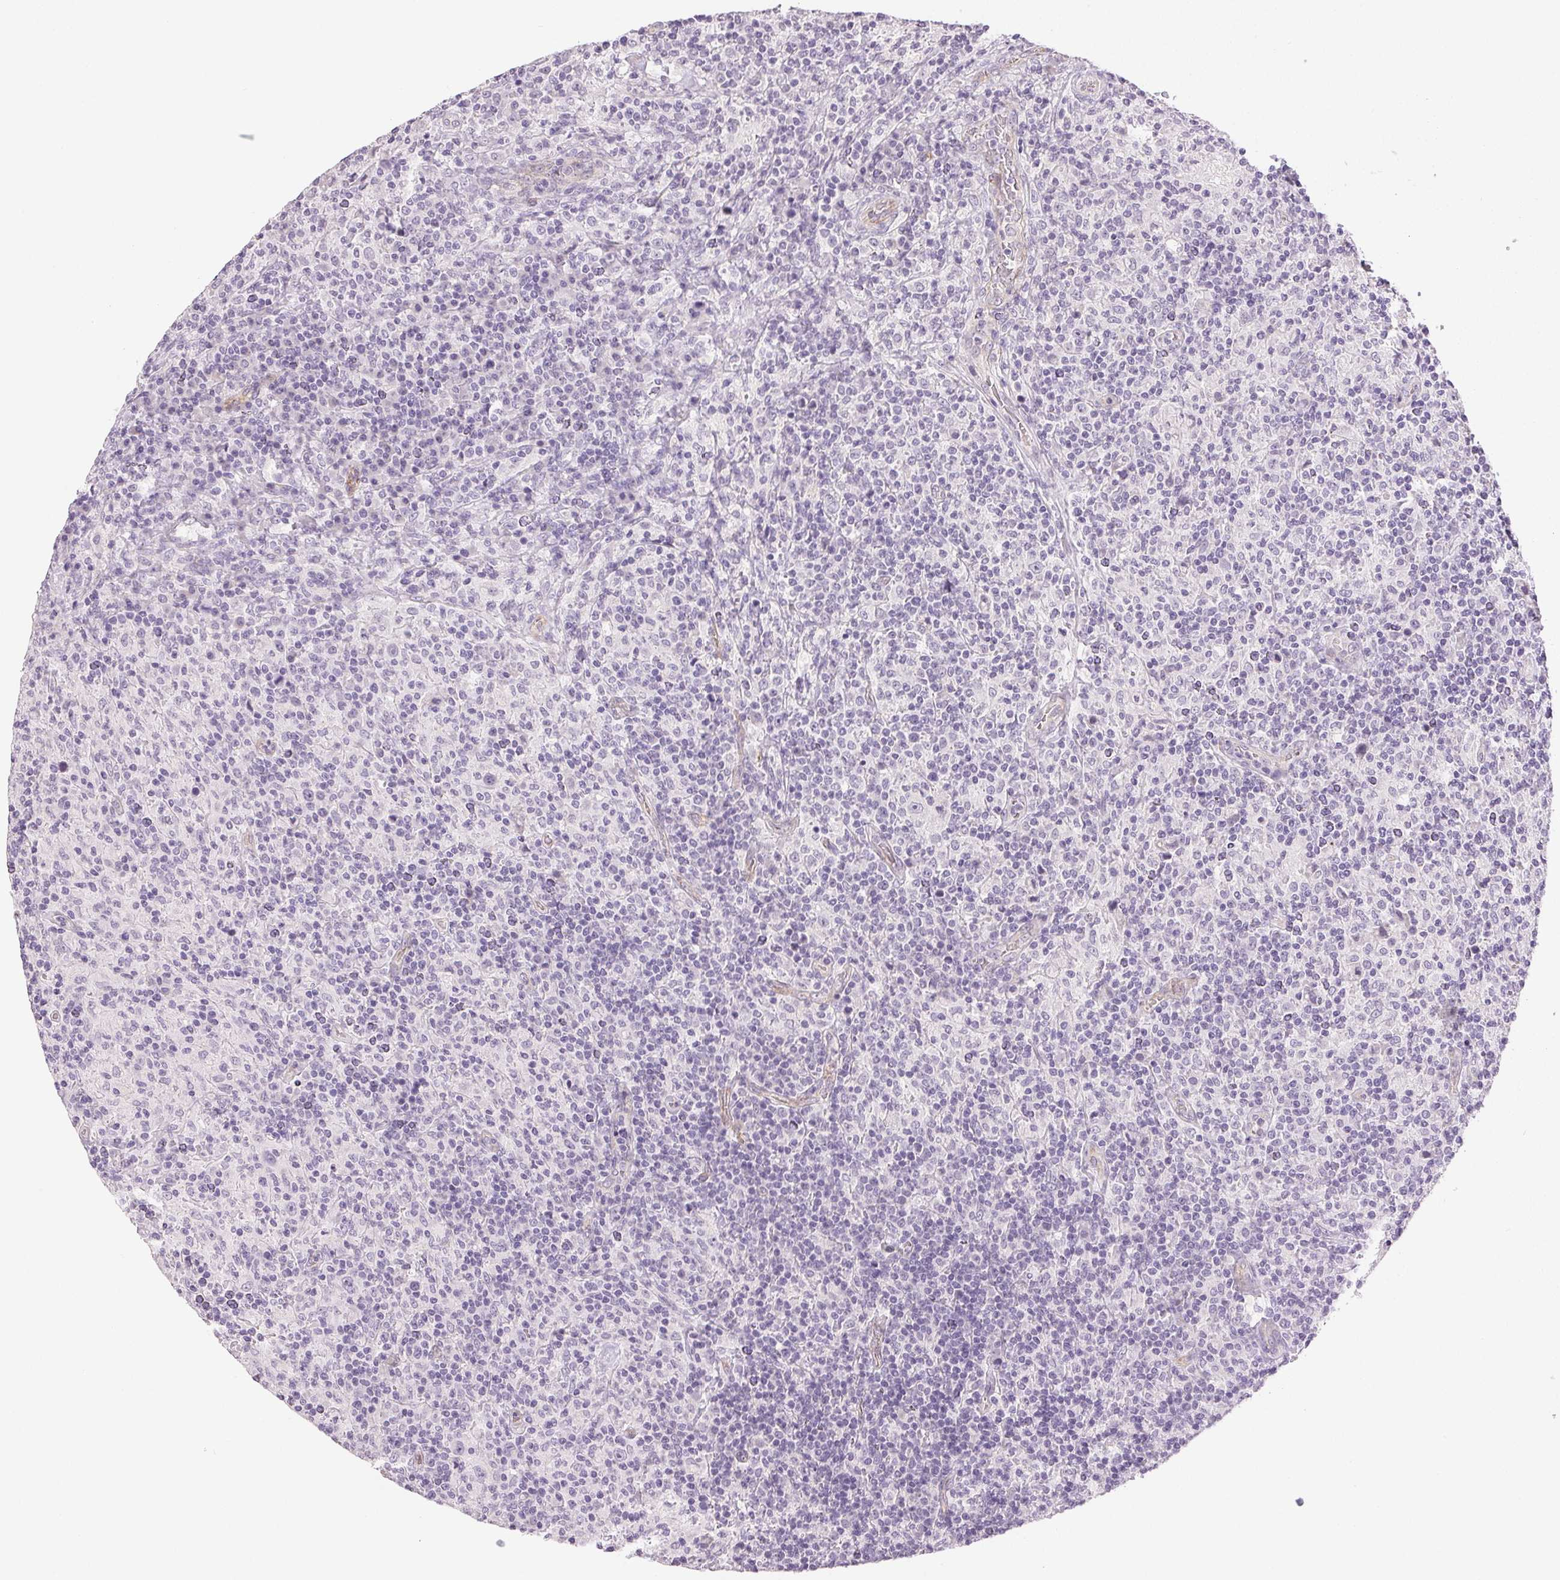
{"staining": {"intensity": "negative", "quantity": "none", "location": "none"}, "tissue": "lymphoma", "cell_type": "Tumor cells", "image_type": "cancer", "snomed": [{"axis": "morphology", "description": "Hodgkin's disease, NOS"}, {"axis": "topography", "description": "Lymph node"}], "caption": "A histopathology image of Hodgkin's disease stained for a protein exhibits no brown staining in tumor cells.", "gene": "PLCB1", "patient": {"sex": "male", "age": 70}}